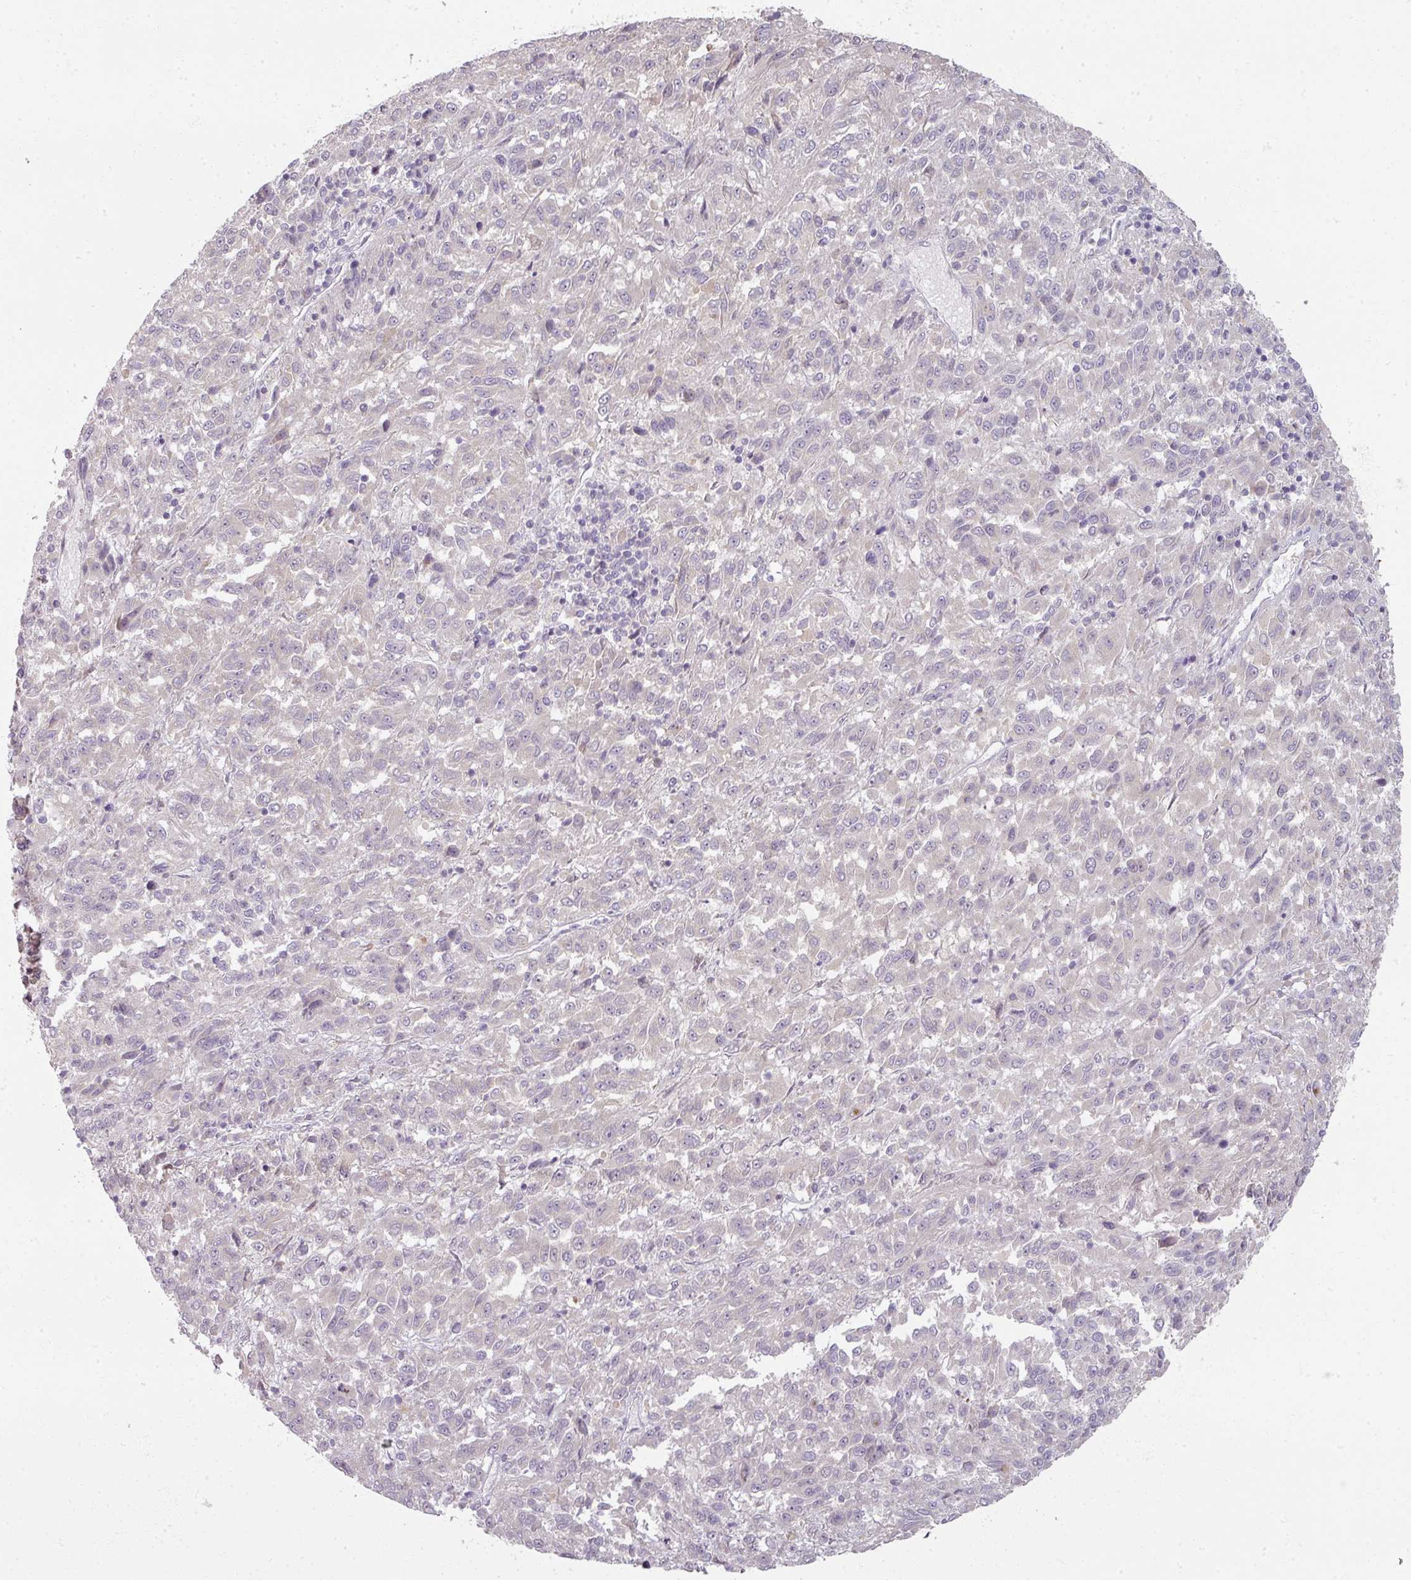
{"staining": {"intensity": "negative", "quantity": "none", "location": "none"}, "tissue": "melanoma", "cell_type": "Tumor cells", "image_type": "cancer", "snomed": [{"axis": "morphology", "description": "Malignant melanoma, Metastatic site"}, {"axis": "topography", "description": "Lung"}], "caption": "IHC micrograph of human malignant melanoma (metastatic site) stained for a protein (brown), which displays no positivity in tumor cells.", "gene": "MYMK", "patient": {"sex": "male", "age": 64}}